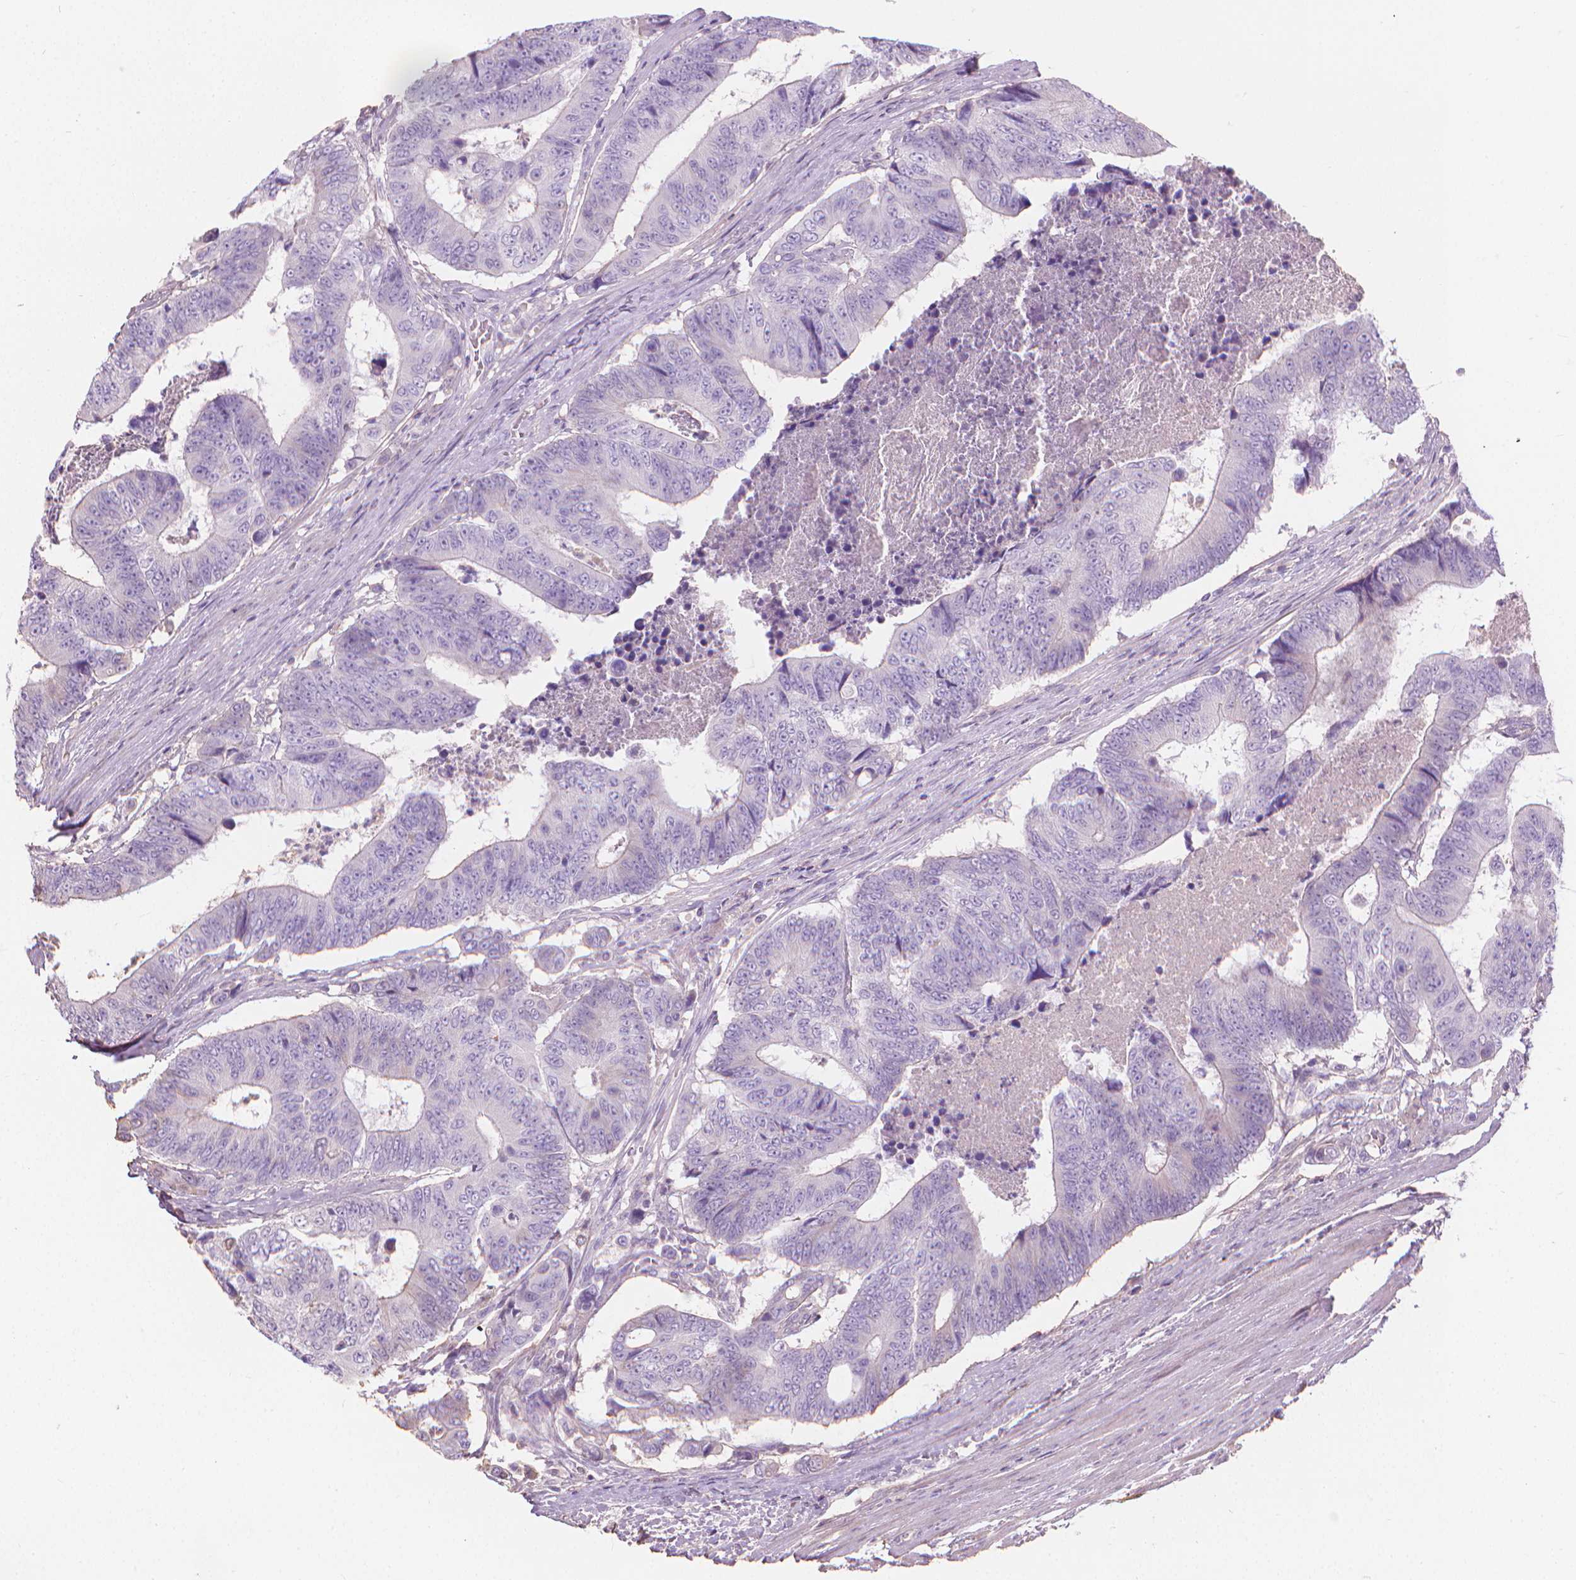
{"staining": {"intensity": "negative", "quantity": "none", "location": "none"}, "tissue": "colorectal cancer", "cell_type": "Tumor cells", "image_type": "cancer", "snomed": [{"axis": "morphology", "description": "Adenocarcinoma, NOS"}, {"axis": "topography", "description": "Colon"}], "caption": "Colorectal adenocarcinoma was stained to show a protein in brown. There is no significant positivity in tumor cells.", "gene": "CABCOCO1", "patient": {"sex": "female", "age": 48}}